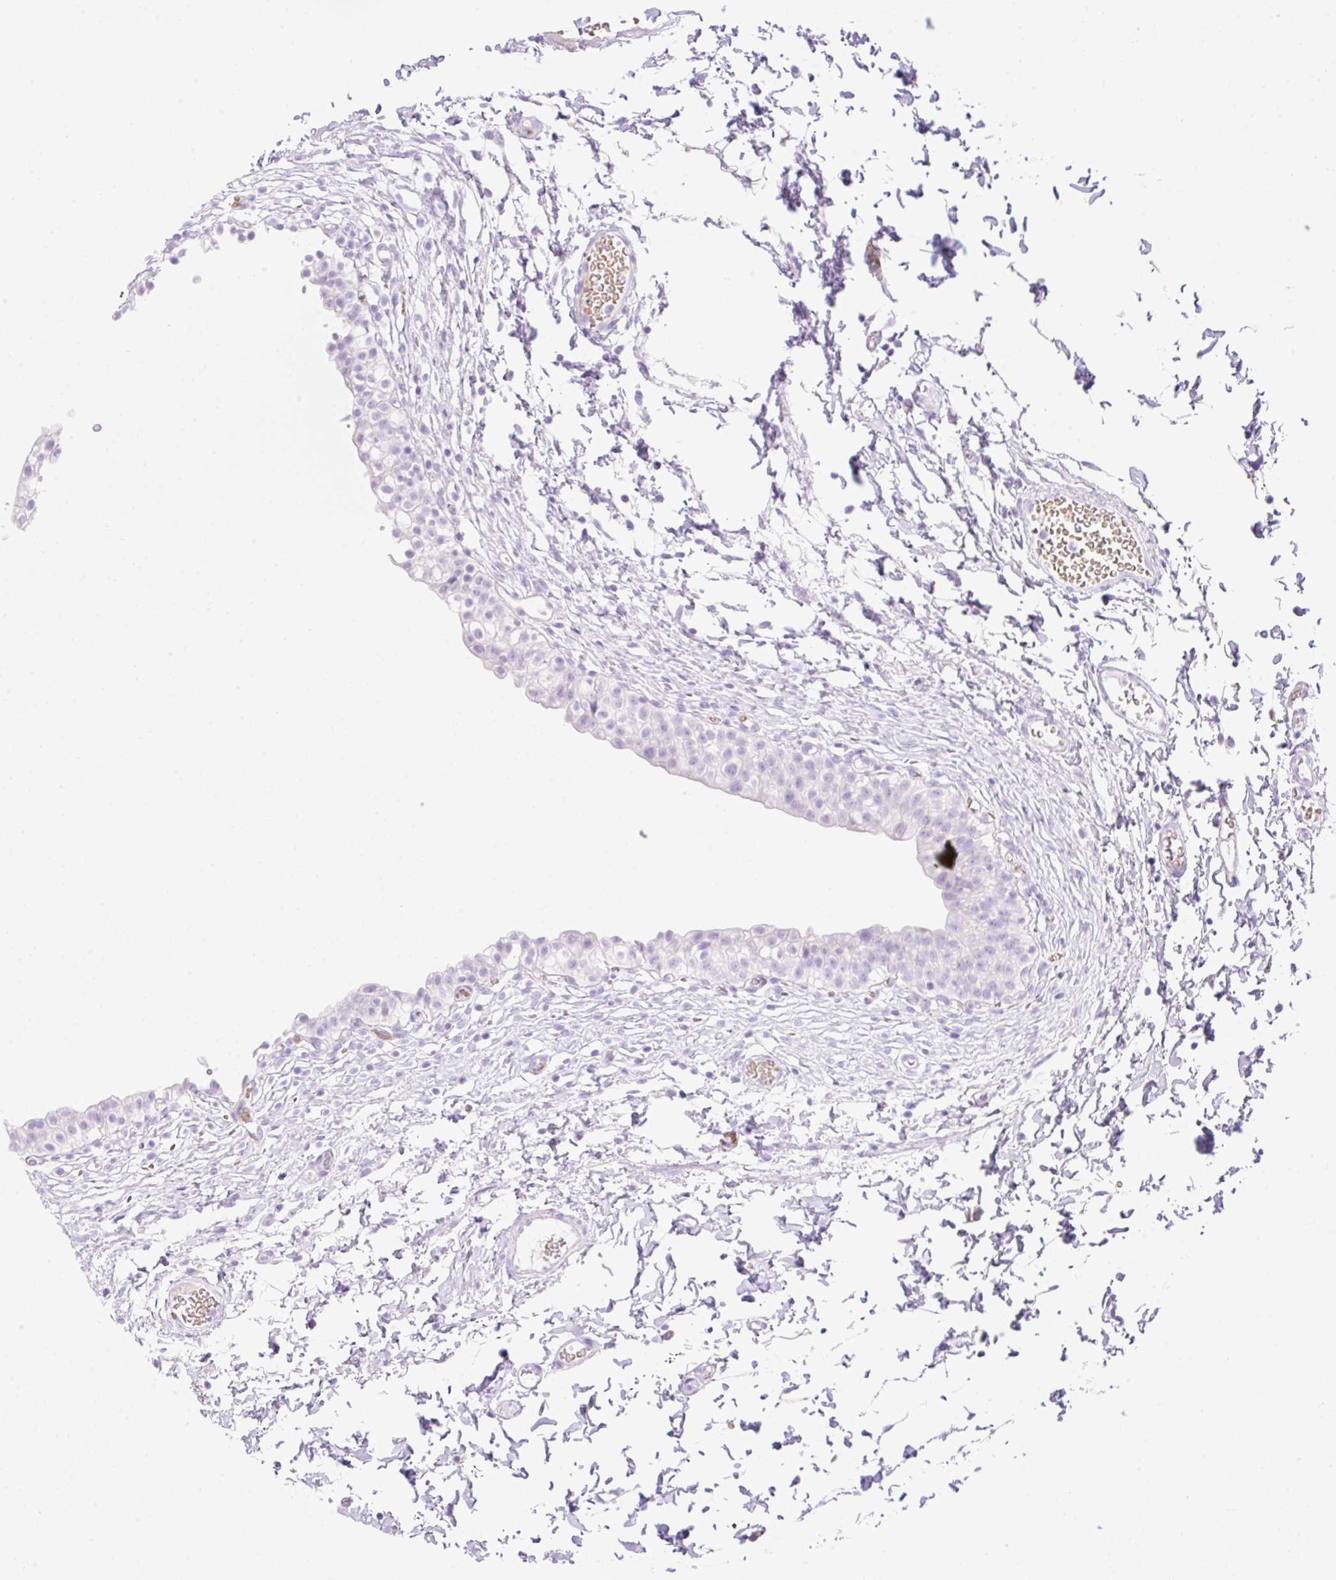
{"staining": {"intensity": "negative", "quantity": "none", "location": "none"}, "tissue": "urinary bladder", "cell_type": "Urothelial cells", "image_type": "normal", "snomed": [{"axis": "morphology", "description": "Normal tissue, NOS"}, {"axis": "topography", "description": "Urinary bladder"}, {"axis": "topography", "description": "Peripheral nerve tissue"}], "caption": "This is an immunohistochemistry (IHC) histopathology image of unremarkable urinary bladder. There is no expression in urothelial cells.", "gene": "CDX1", "patient": {"sex": "male", "age": 55}}